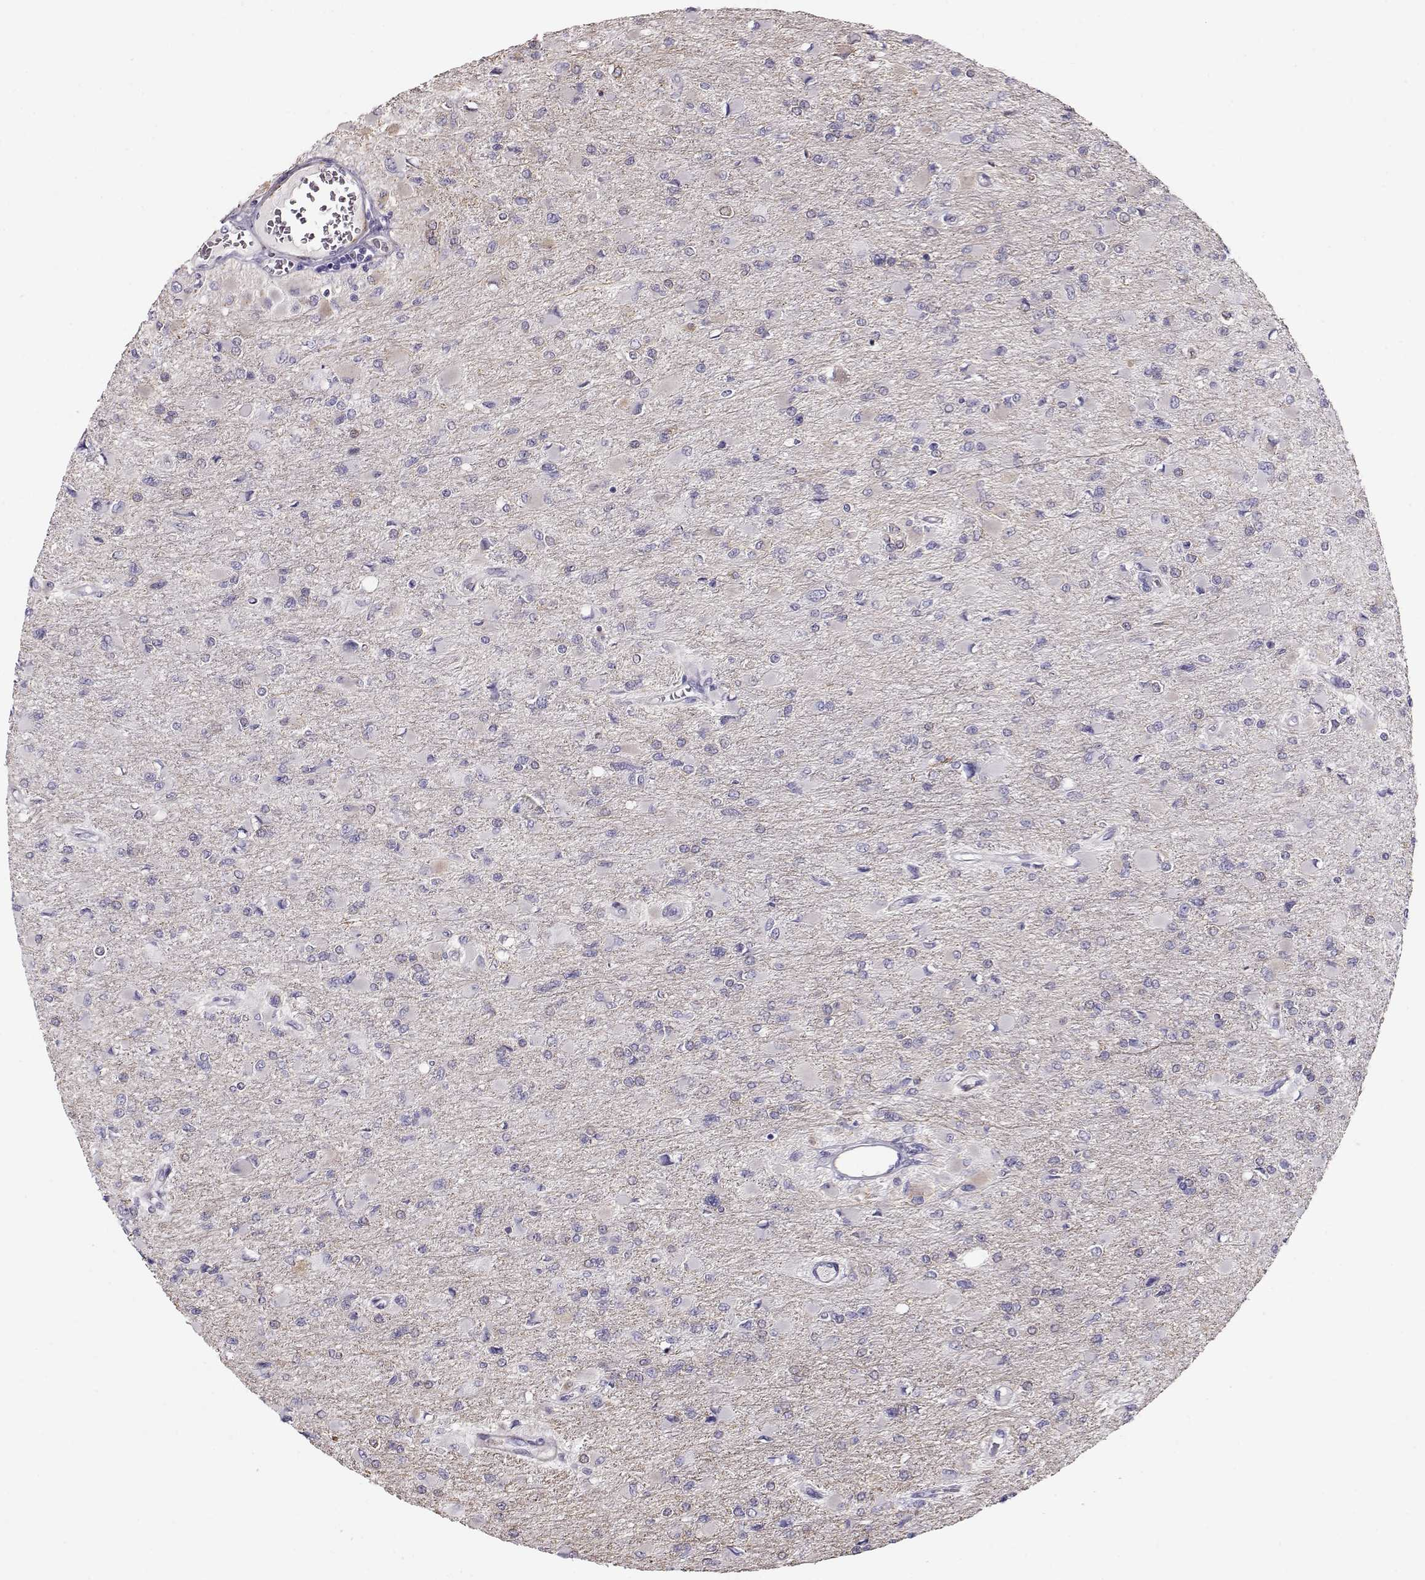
{"staining": {"intensity": "negative", "quantity": "none", "location": "none"}, "tissue": "glioma", "cell_type": "Tumor cells", "image_type": "cancer", "snomed": [{"axis": "morphology", "description": "Glioma, malignant, High grade"}, {"axis": "topography", "description": "Cerebral cortex"}], "caption": "A micrograph of malignant glioma (high-grade) stained for a protein displays no brown staining in tumor cells.", "gene": "RBM44", "patient": {"sex": "female", "age": 36}}